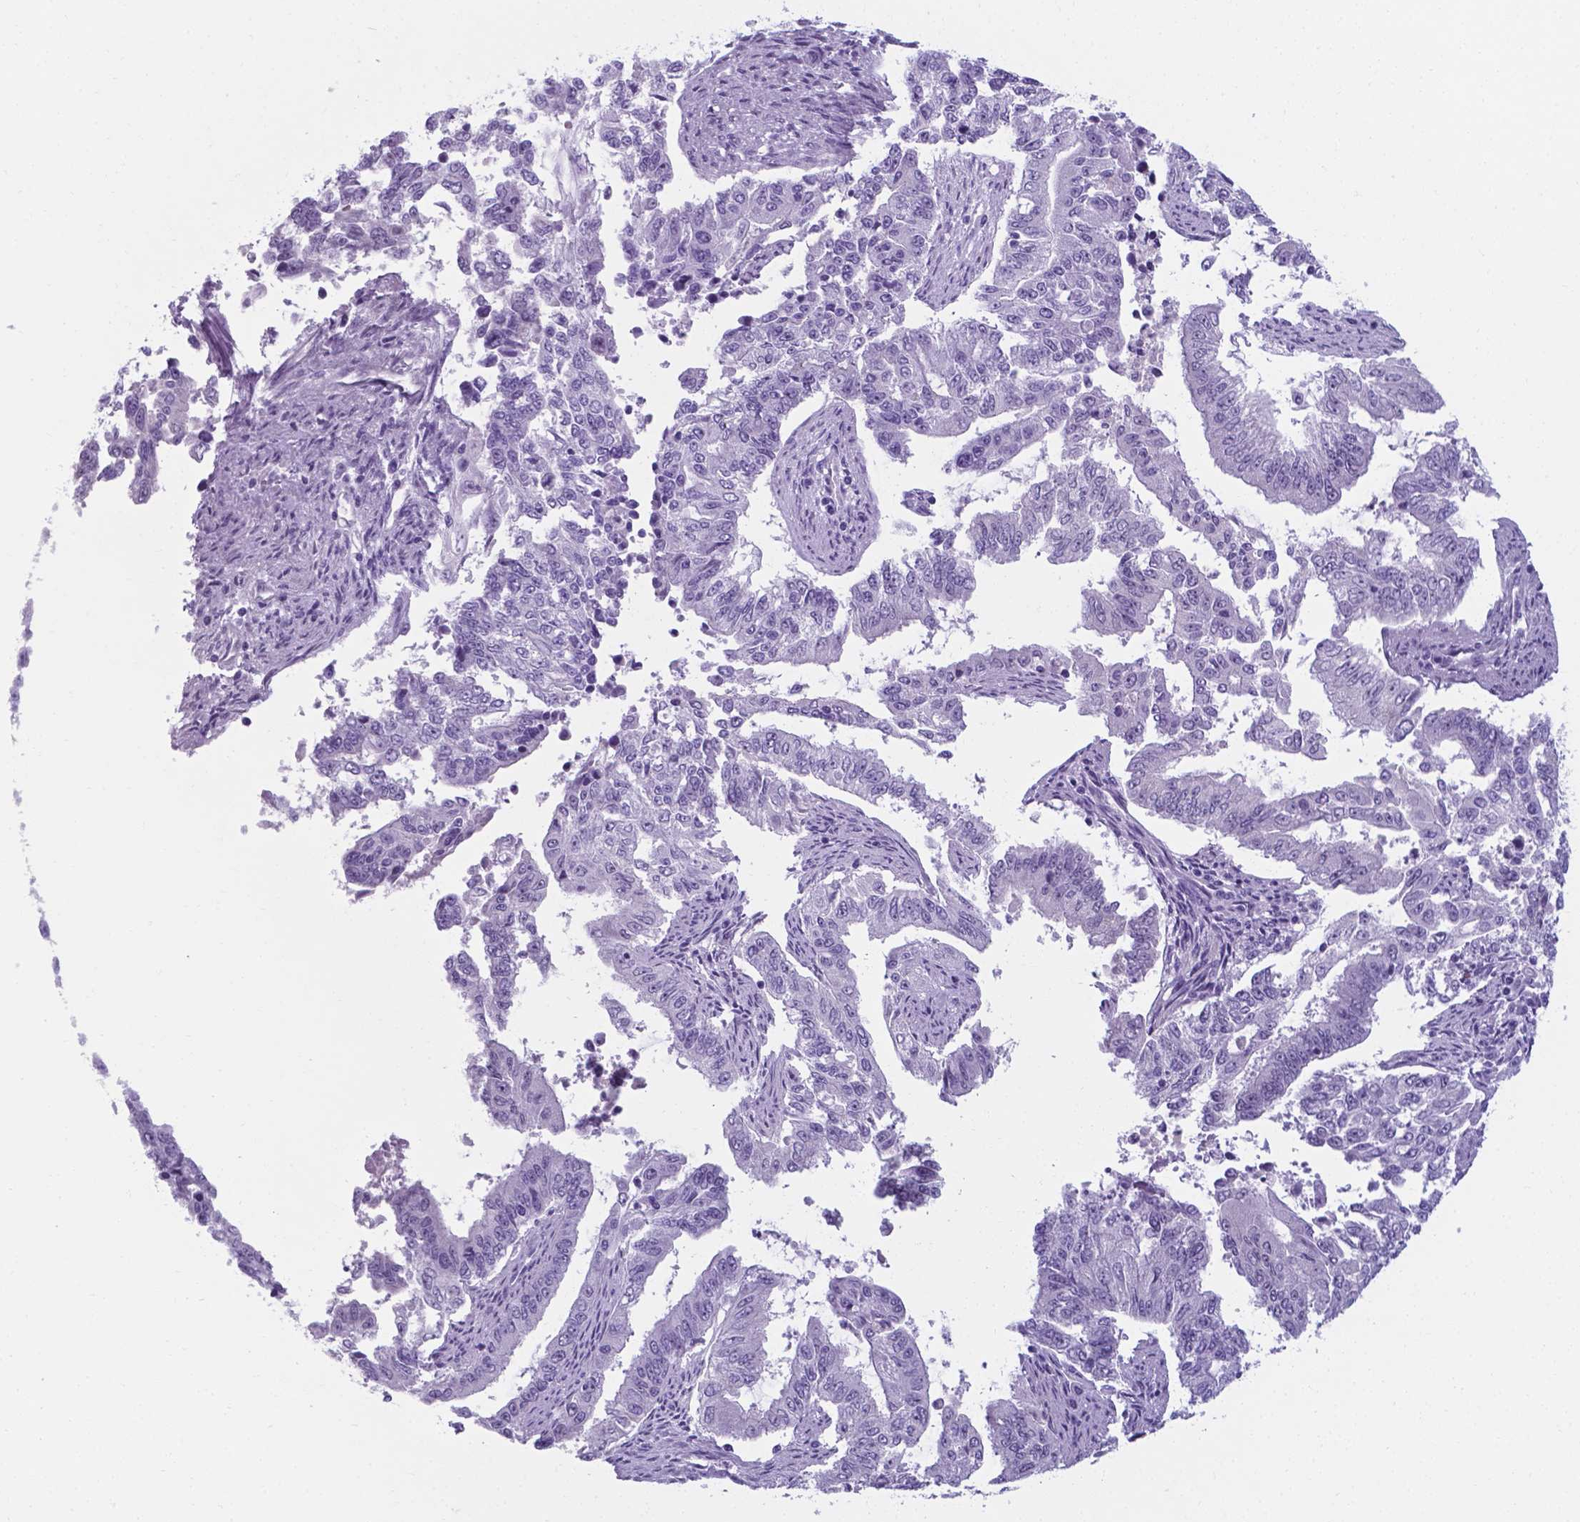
{"staining": {"intensity": "negative", "quantity": "none", "location": "none"}, "tissue": "endometrial cancer", "cell_type": "Tumor cells", "image_type": "cancer", "snomed": [{"axis": "morphology", "description": "Adenocarcinoma, NOS"}, {"axis": "topography", "description": "Uterus"}], "caption": "This is an IHC photomicrograph of human endometrial cancer. There is no staining in tumor cells.", "gene": "AP5B1", "patient": {"sex": "female", "age": 59}}